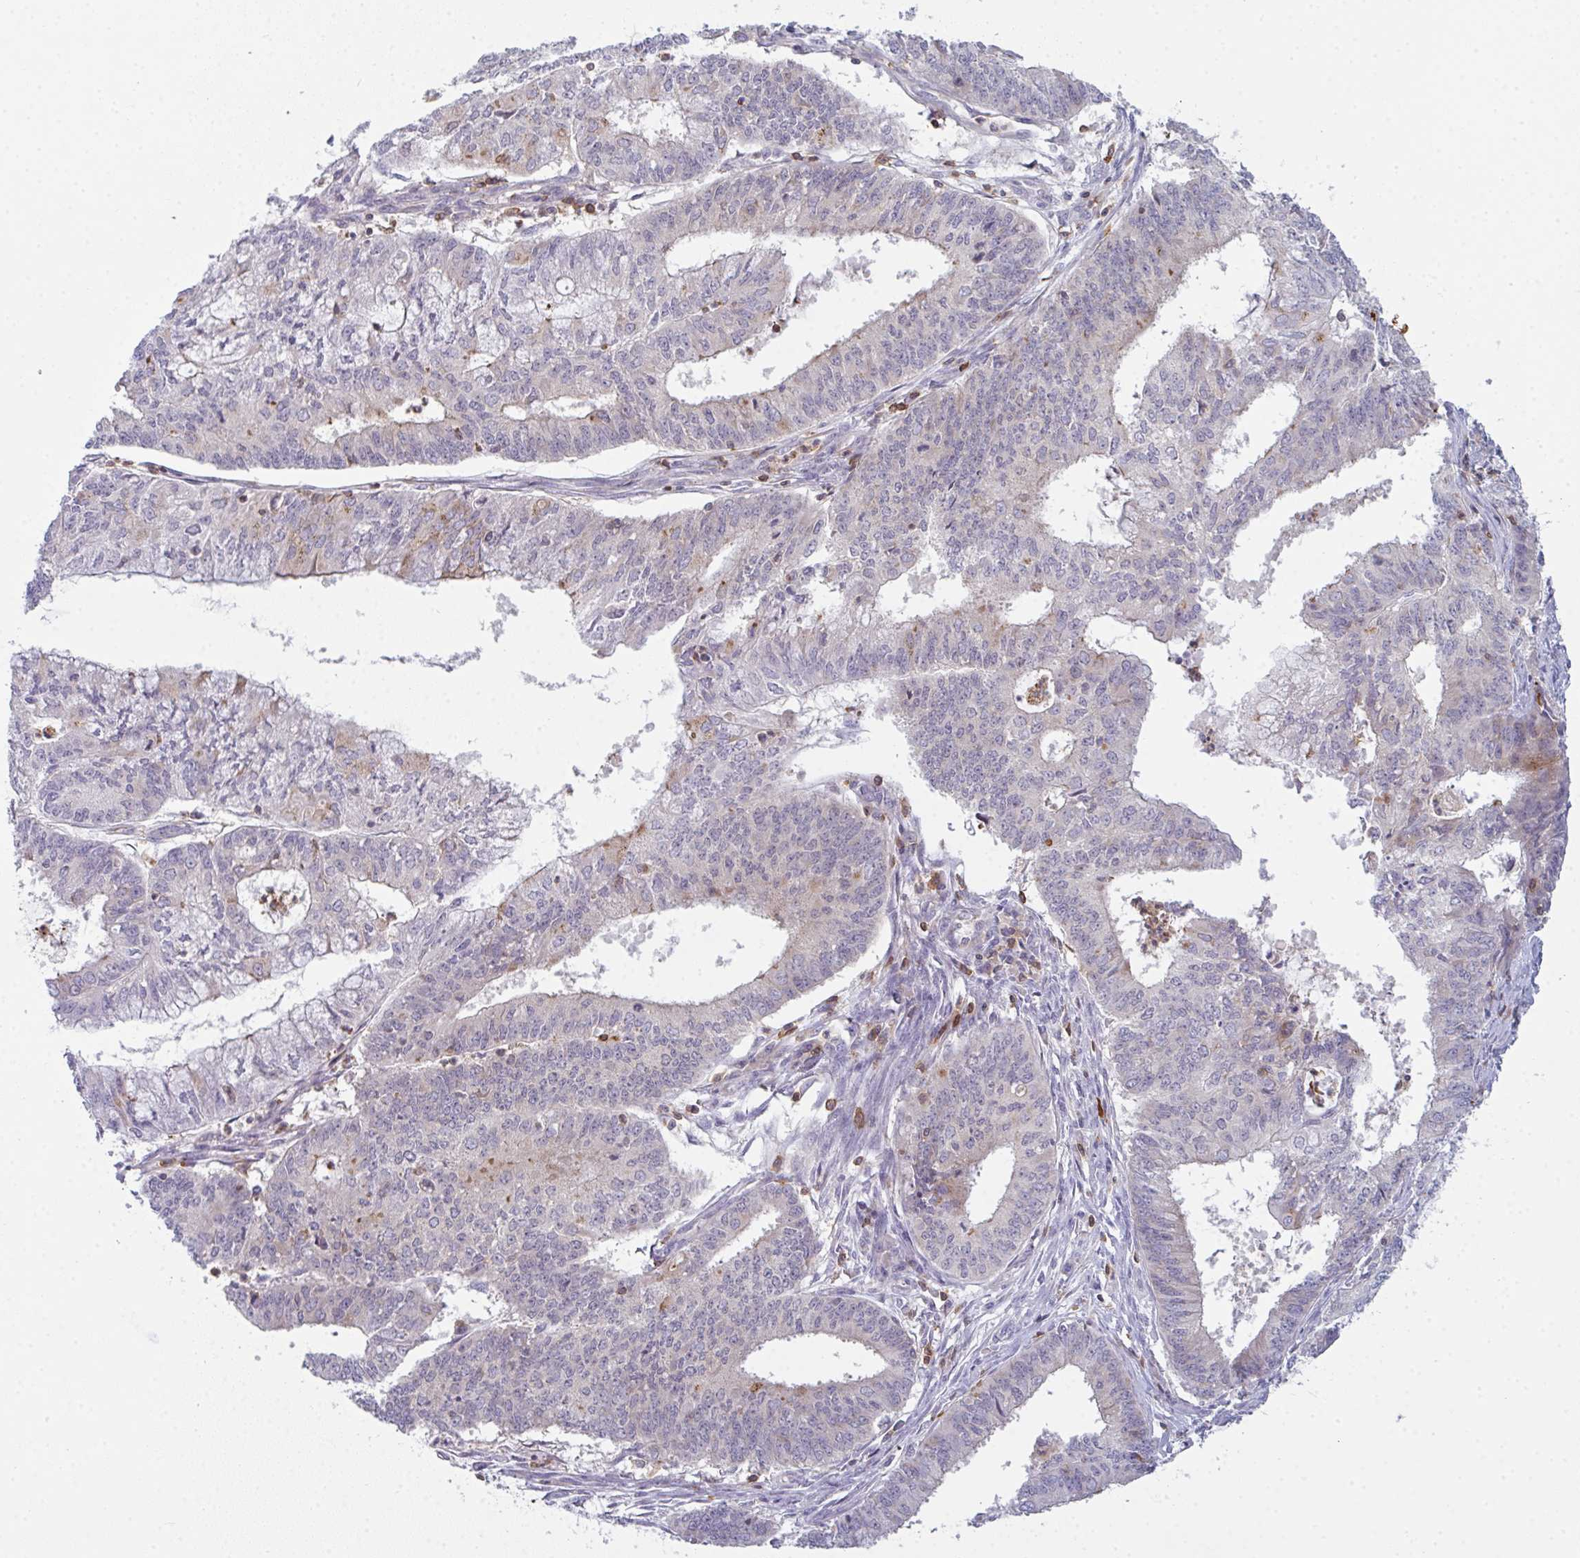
{"staining": {"intensity": "negative", "quantity": "none", "location": "none"}, "tissue": "endometrial cancer", "cell_type": "Tumor cells", "image_type": "cancer", "snomed": [{"axis": "morphology", "description": "Adenocarcinoma, NOS"}, {"axis": "topography", "description": "Endometrium"}], "caption": "The IHC histopathology image has no significant expression in tumor cells of adenocarcinoma (endometrial) tissue.", "gene": "CD80", "patient": {"sex": "female", "age": 61}}